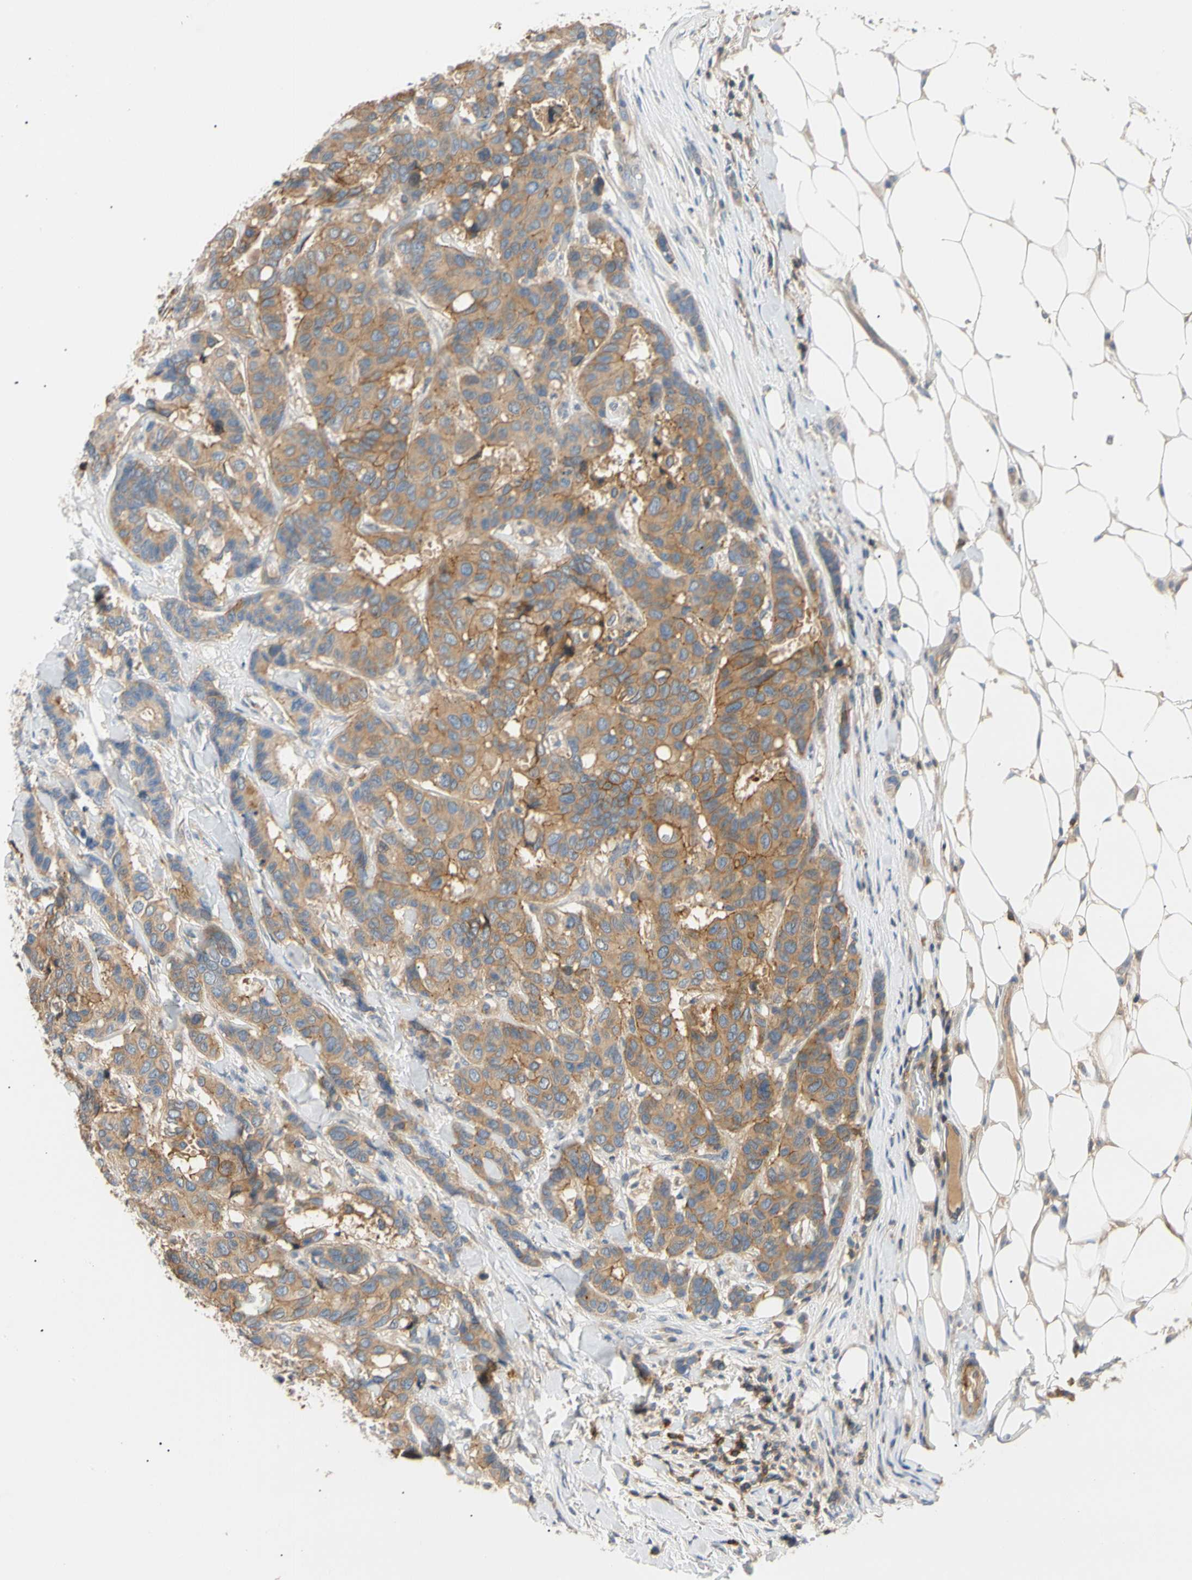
{"staining": {"intensity": "moderate", "quantity": ">75%", "location": "cytoplasmic/membranous"}, "tissue": "breast cancer", "cell_type": "Tumor cells", "image_type": "cancer", "snomed": [{"axis": "morphology", "description": "Duct carcinoma"}, {"axis": "topography", "description": "Breast"}], "caption": "An immunohistochemistry photomicrograph of neoplastic tissue is shown. Protein staining in brown labels moderate cytoplasmic/membranous positivity in infiltrating ductal carcinoma (breast) within tumor cells.", "gene": "TNFRSF18", "patient": {"sex": "female", "age": 87}}